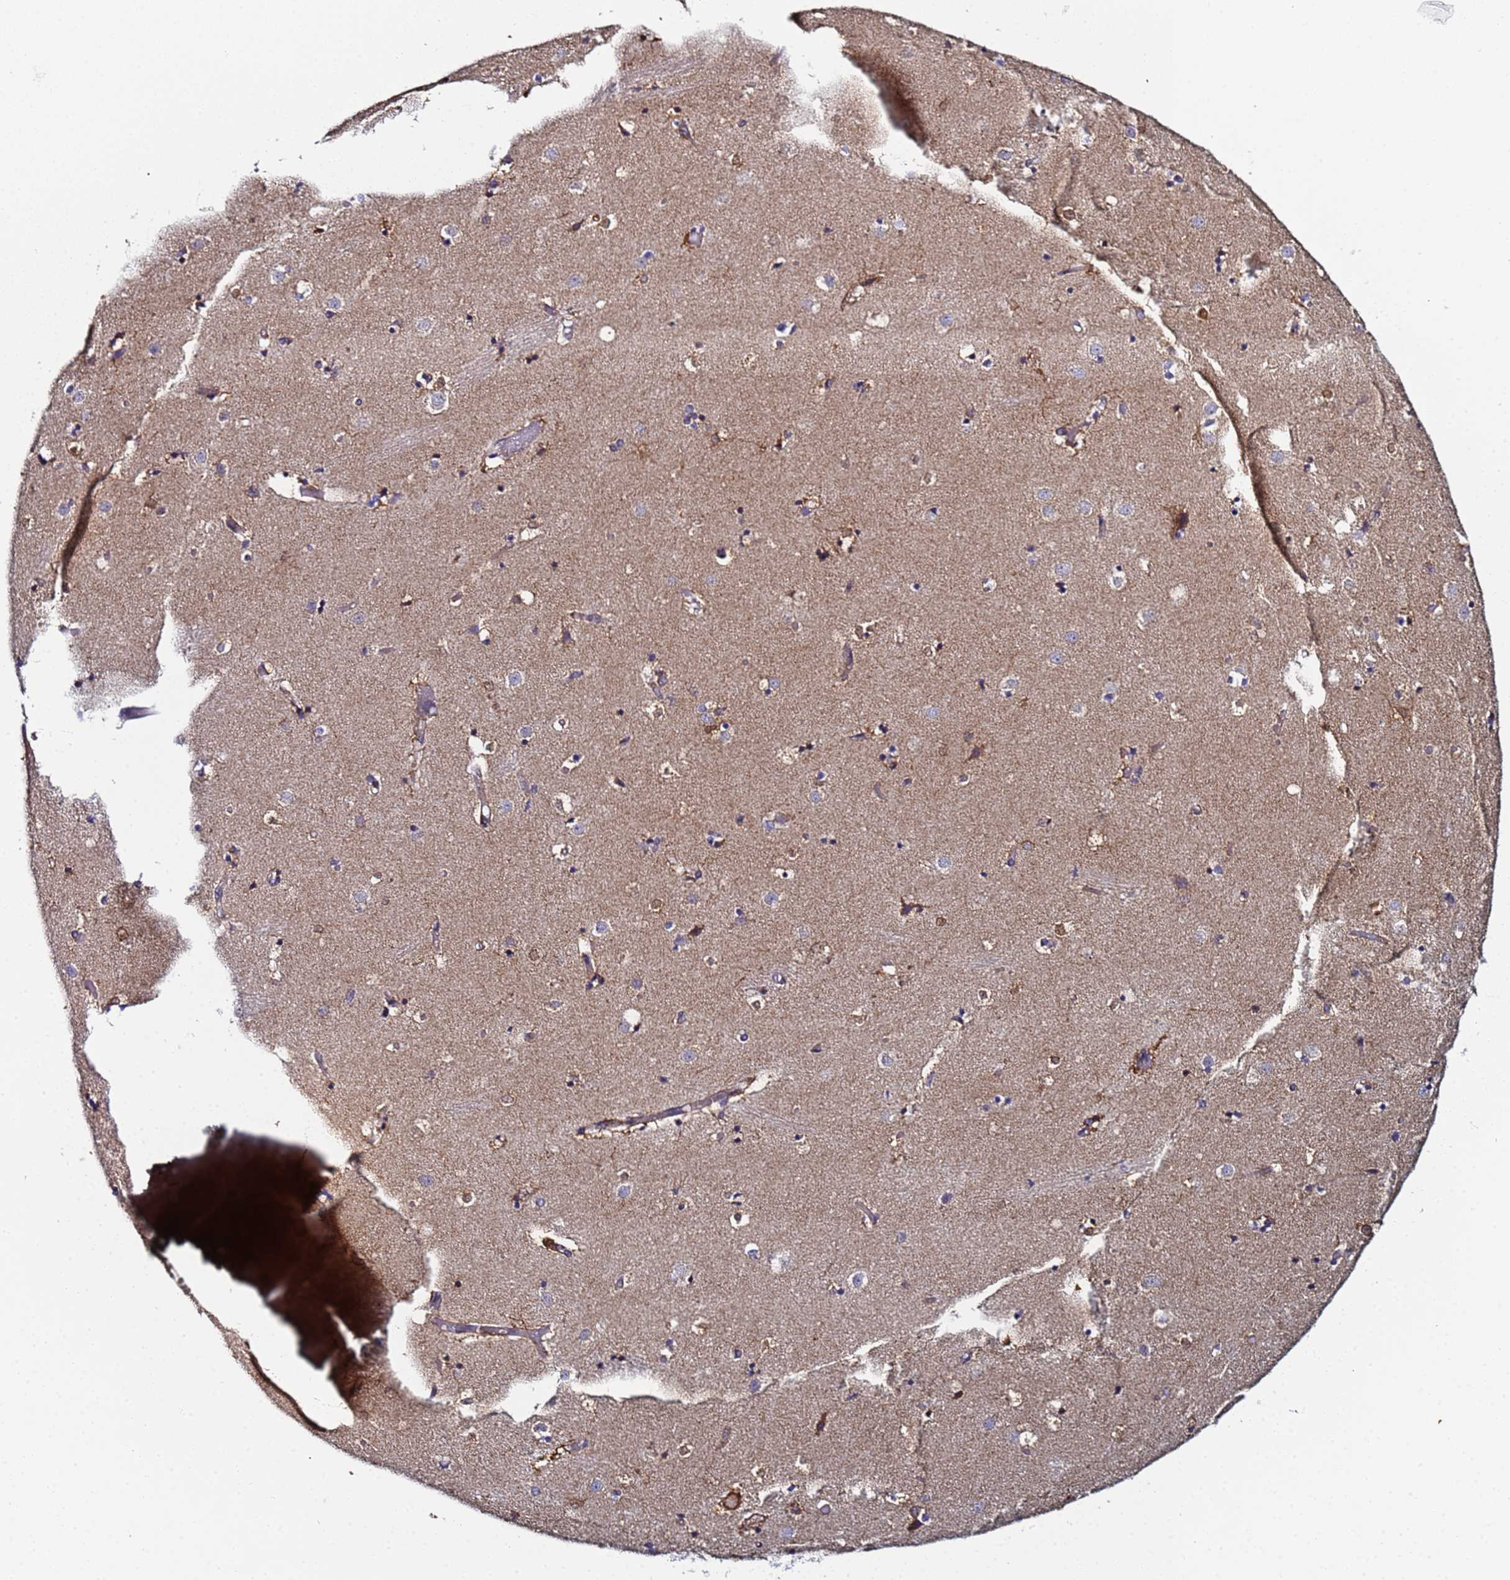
{"staining": {"intensity": "negative", "quantity": "none", "location": "none"}, "tissue": "caudate", "cell_type": "Glial cells", "image_type": "normal", "snomed": [{"axis": "morphology", "description": "Normal tissue, NOS"}, {"axis": "topography", "description": "Lateral ventricle wall"}], "caption": "Unremarkable caudate was stained to show a protein in brown. There is no significant positivity in glial cells. Brightfield microscopy of immunohistochemistry (IHC) stained with DAB (brown) and hematoxylin (blue), captured at high magnification.", "gene": "CCDC127", "patient": {"sex": "female", "age": 52}}